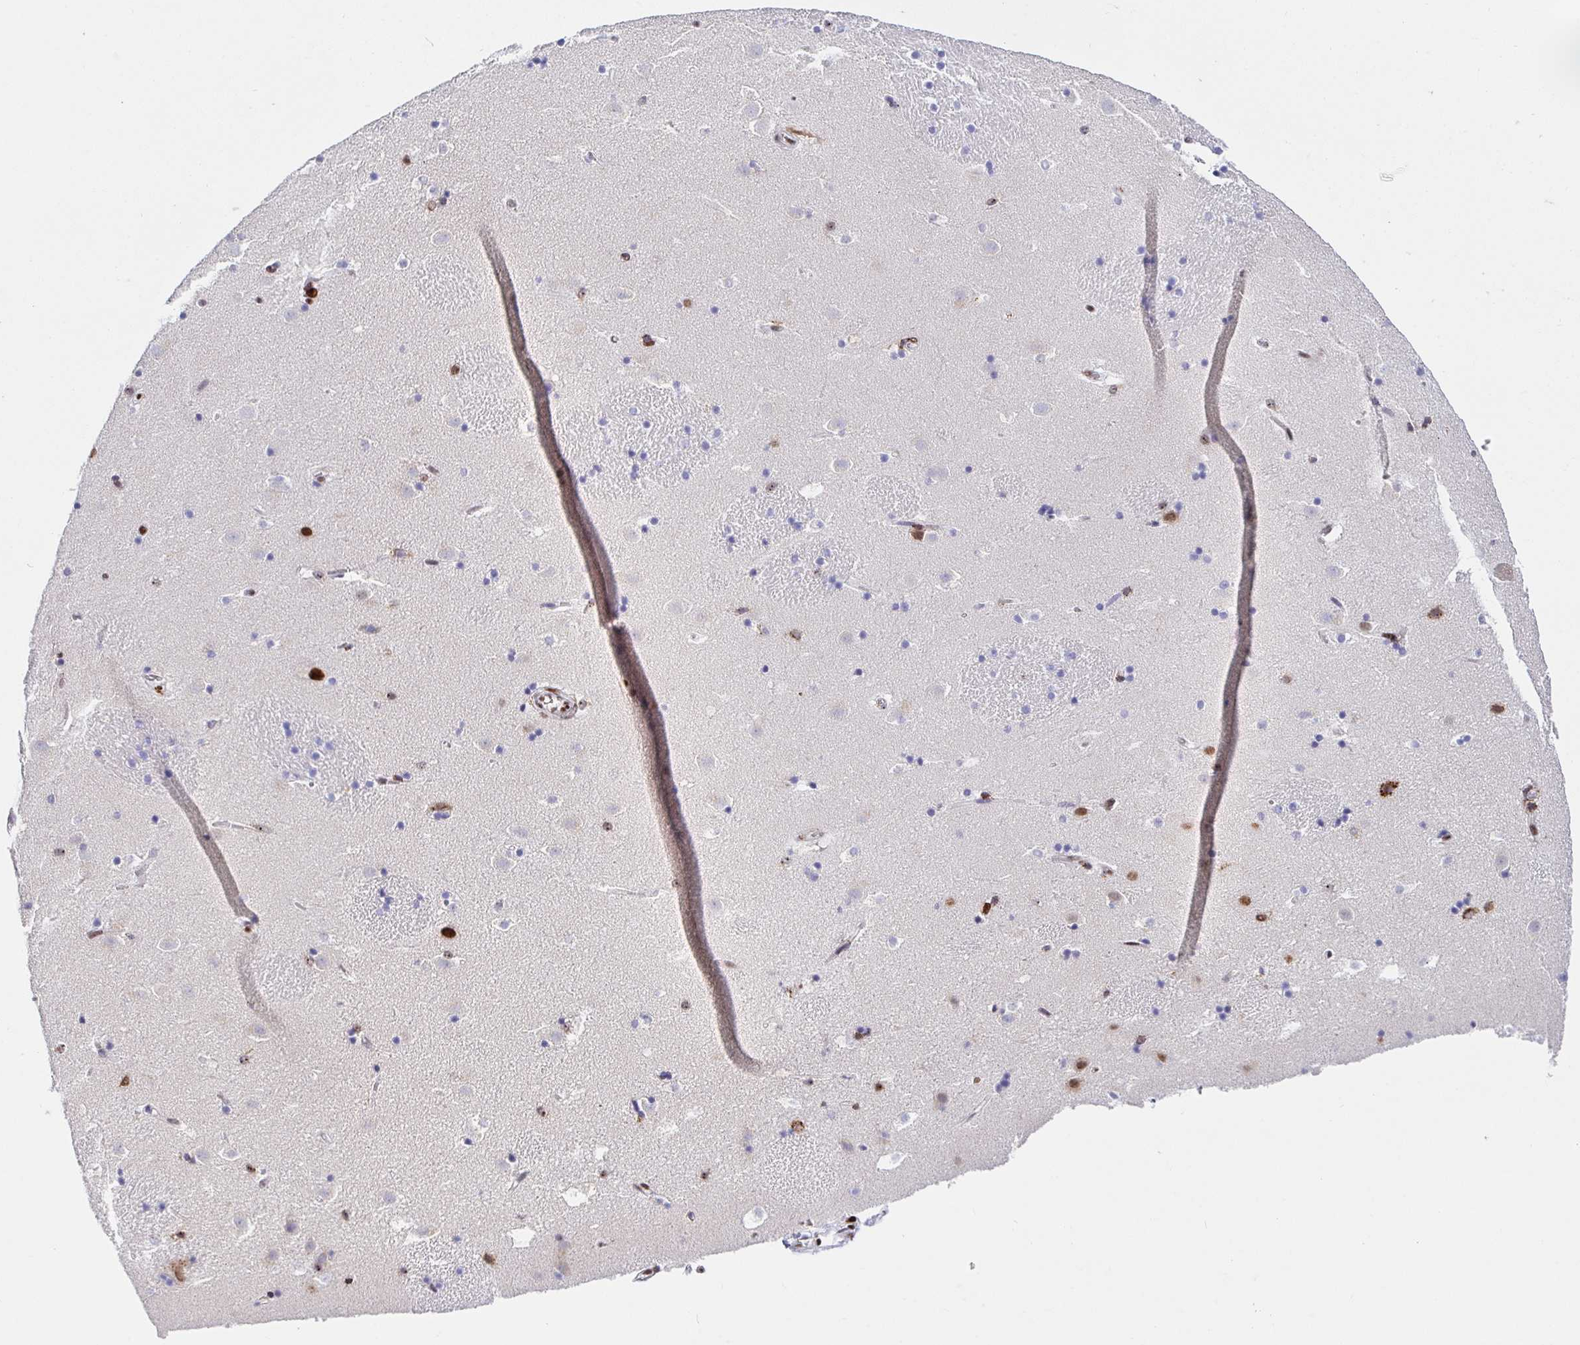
{"staining": {"intensity": "moderate", "quantity": "<25%", "location": "nuclear"}, "tissue": "caudate", "cell_type": "Glial cells", "image_type": "normal", "snomed": [{"axis": "morphology", "description": "Normal tissue, NOS"}, {"axis": "topography", "description": "Lateral ventricle wall"}], "caption": "This photomicrograph shows IHC staining of normal caudate, with low moderate nuclear positivity in about <25% of glial cells.", "gene": "SETD5", "patient": {"sex": "male", "age": 37}}